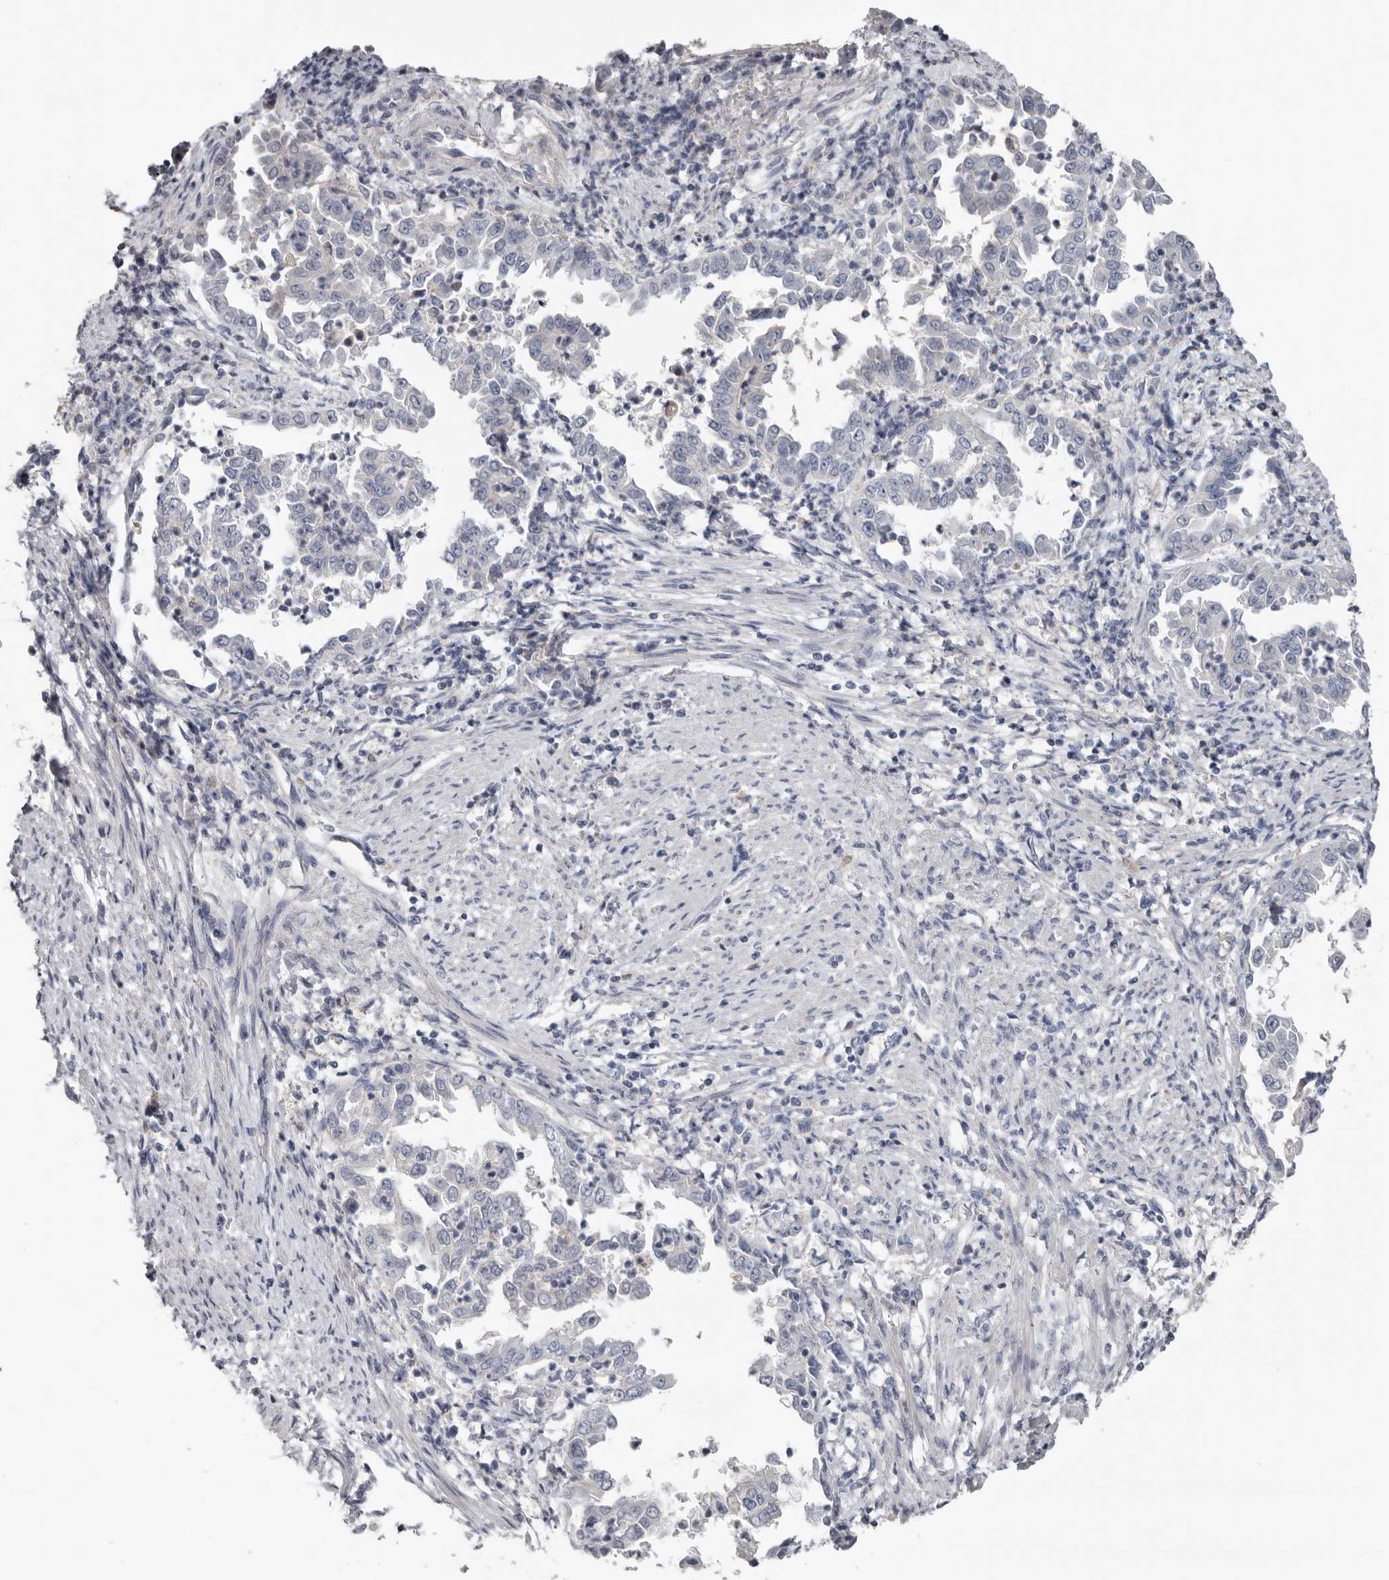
{"staining": {"intensity": "negative", "quantity": "none", "location": "none"}, "tissue": "endometrial cancer", "cell_type": "Tumor cells", "image_type": "cancer", "snomed": [{"axis": "morphology", "description": "Adenocarcinoma, NOS"}, {"axis": "topography", "description": "Endometrium"}], "caption": "Endometrial cancer stained for a protein using immunohistochemistry (IHC) demonstrates no staining tumor cells.", "gene": "FABP7", "patient": {"sex": "female", "age": 85}}